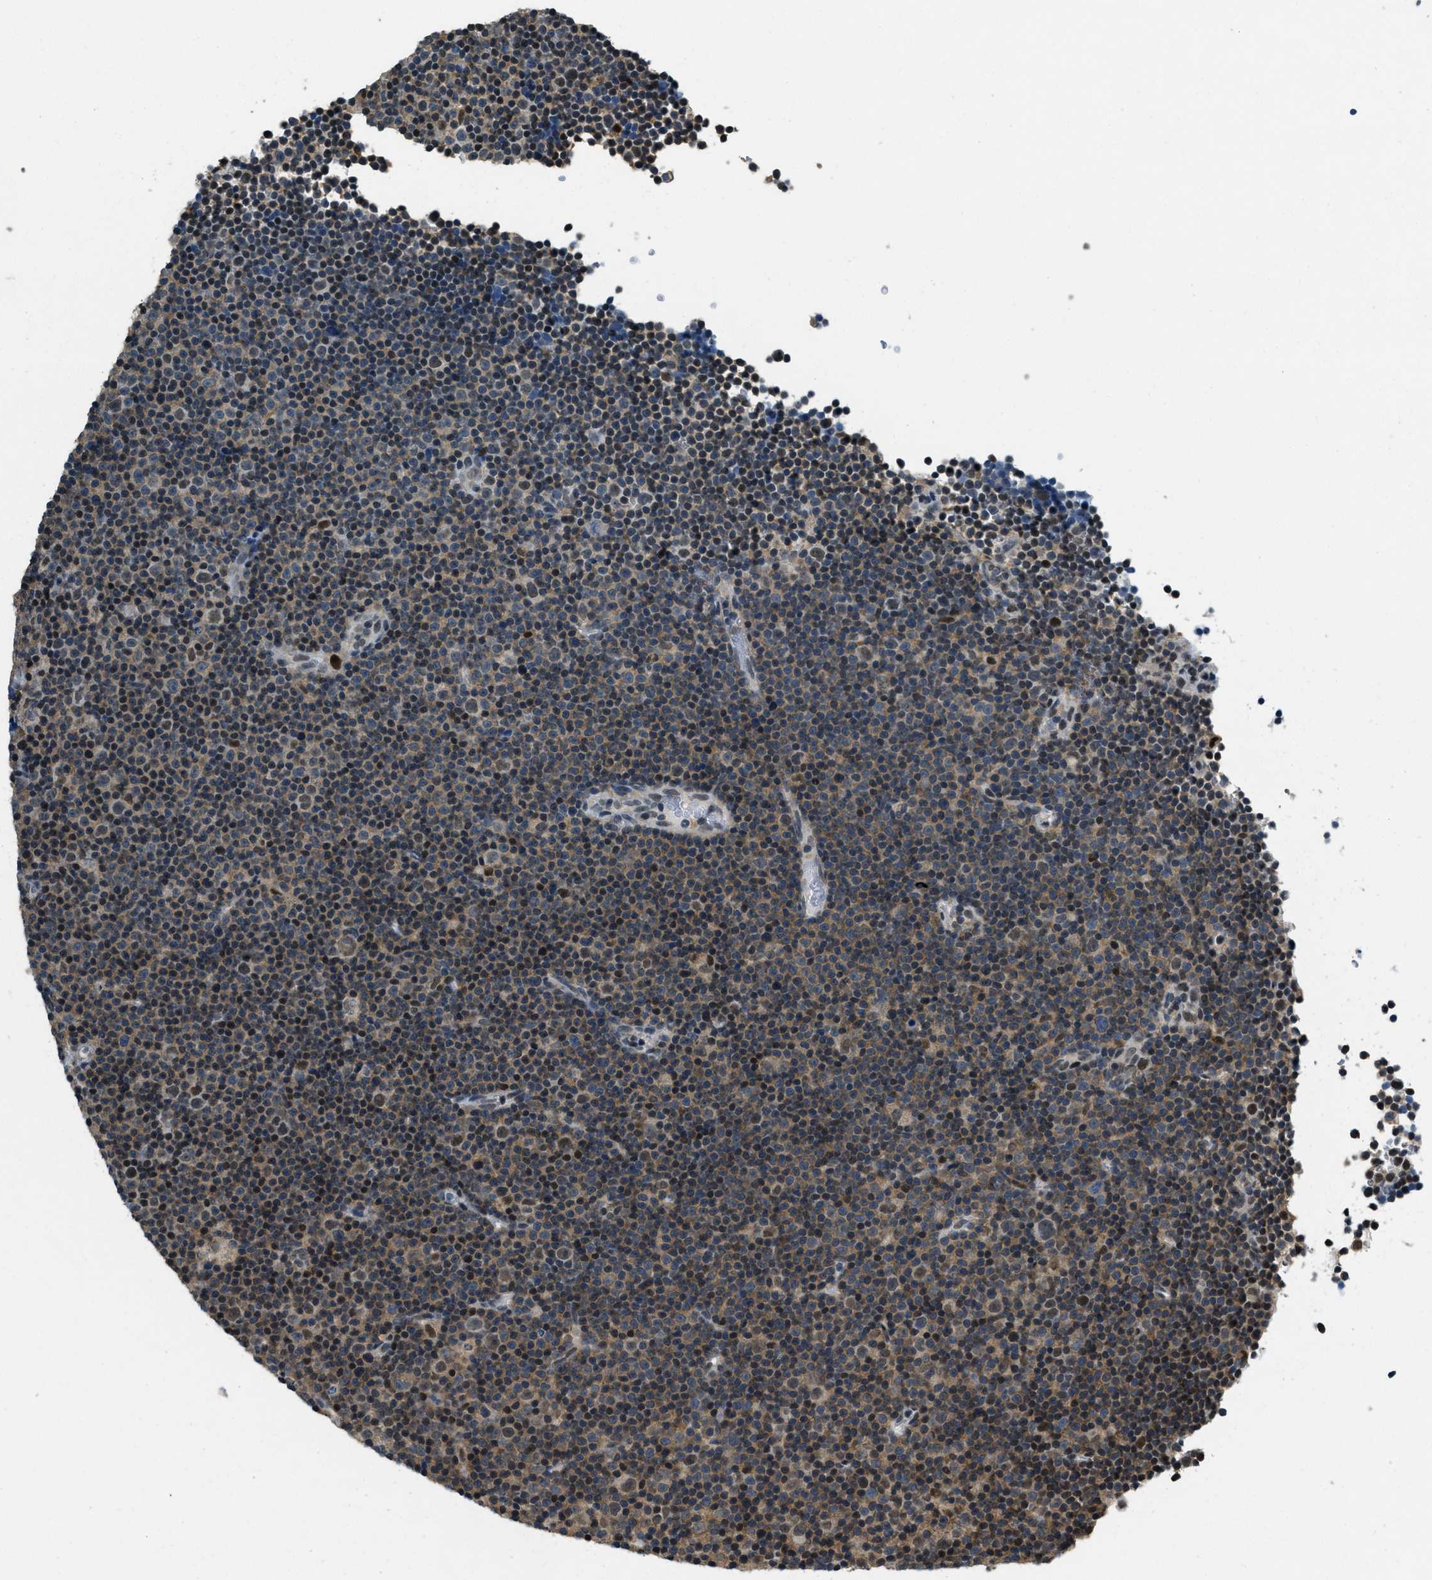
{"staining": {"intensity": "moderate", "quantity": ">75%", "location": "cytoplasmic/membranous,nuclear"}, "tissue": "lymphoma", "cell_type": "Tumor cells", "image_type": "cancer", "snomed": [{"axis": "morphology", "description": "Malignant lymphoma, non-Hodgkin's type, Low grade"}, {"axis": "topography", "description": "Lymph node"}], "caption": "Tumor cells demonstrate medium levels of moderate cytoplasmic/membranous and nuclear expression in about >75% of cells in human lymphoma.", "gene": "OGFR", "patient": {"sex": "female", "age": 67}}